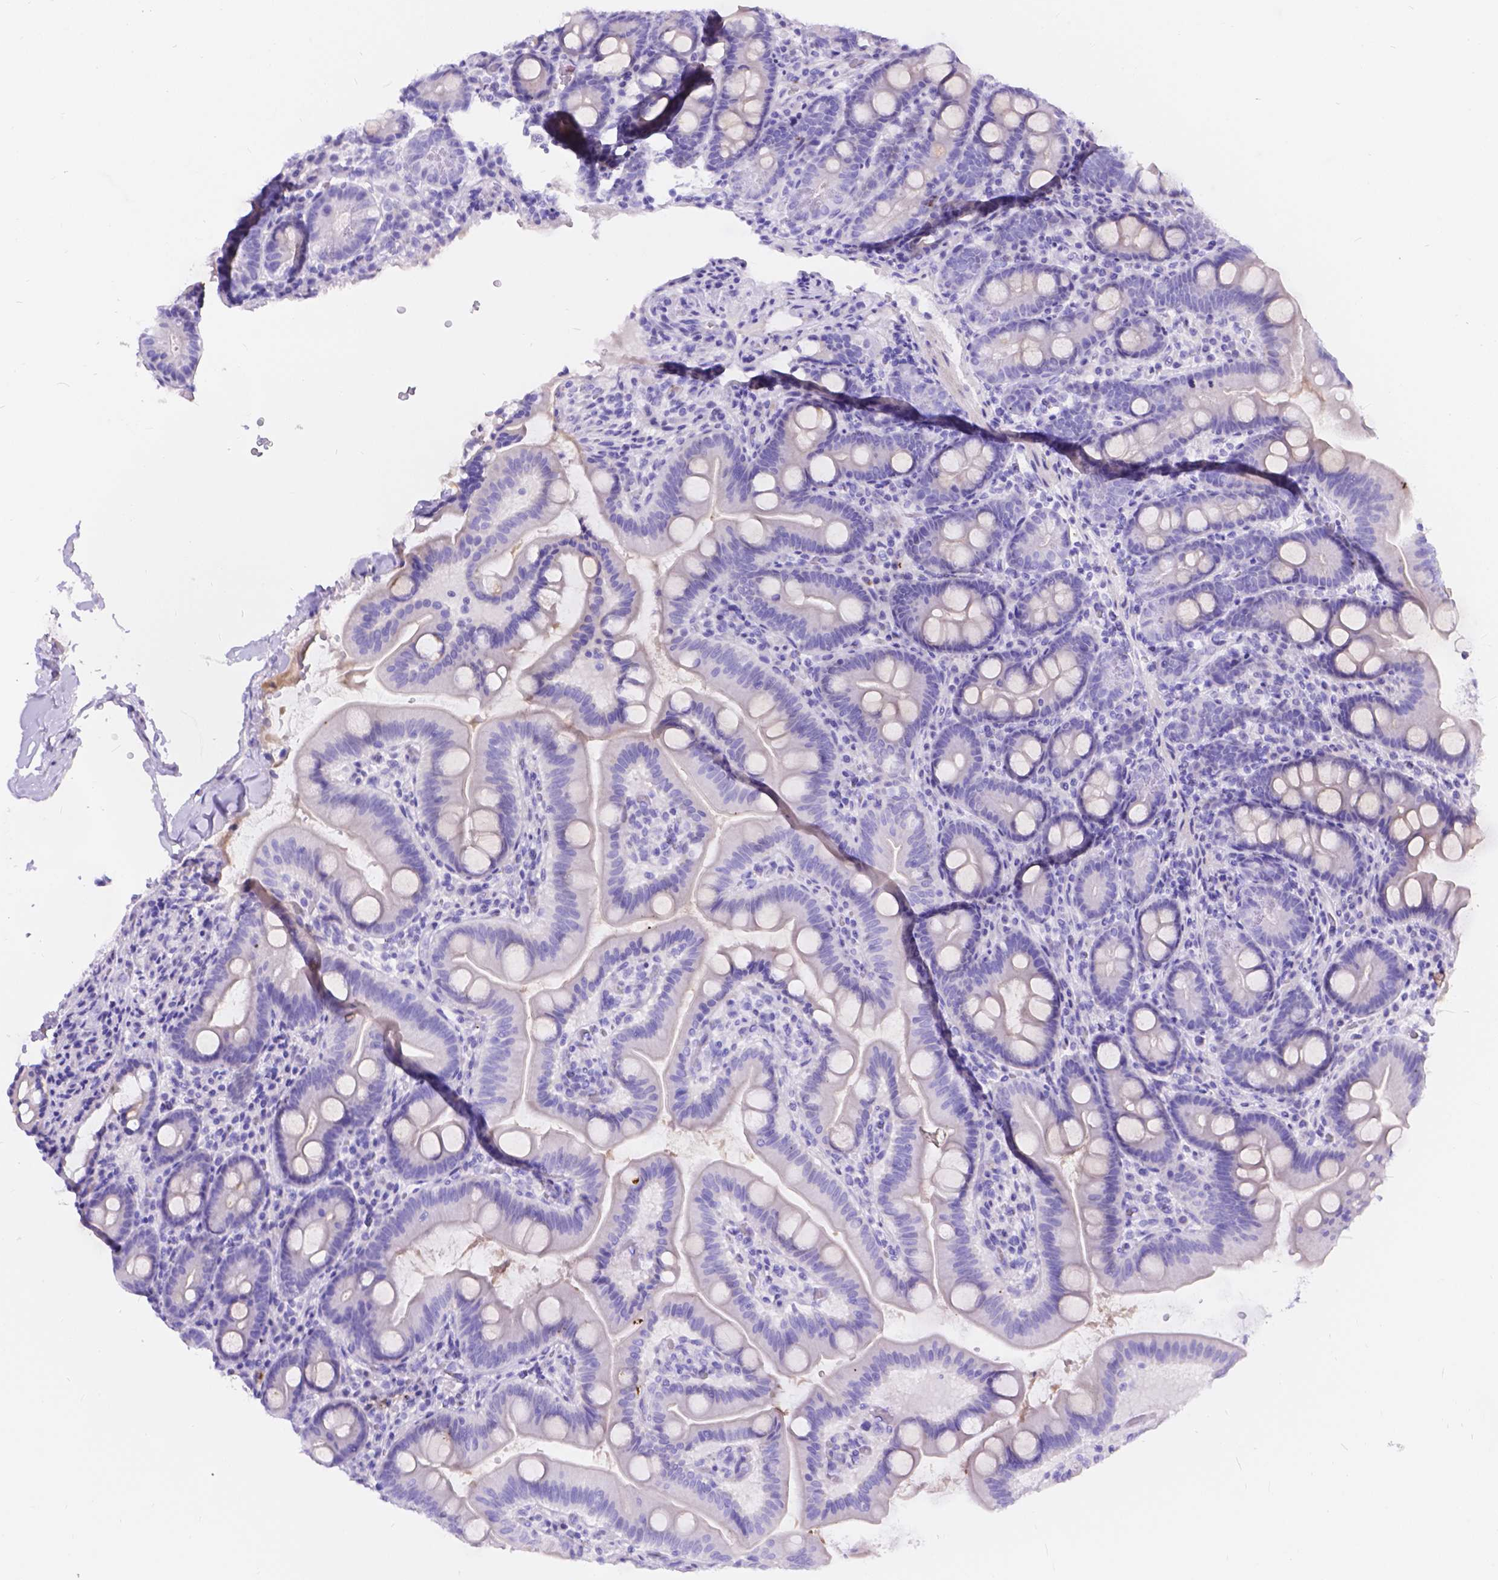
{"staining": {"intensity": "negative", "quantity": "none", "location": "none"}, "tissue": "duodenum", "cell_type": "Glandular cells", "image_type": "normal", "snomed": [{"axis": "morphology", "description": "Normal tissue, NOS"}, {"axis": "topography", "description": "Duodenum"}], "caption": "Glandular cells show no significant protein positivity in benign duodenum. The staining is performed using DAB brown chromogen with nuclei counter-stained in using hematoxylin.", "gene": "KLHL10", "patient": {"sex": "male", "age": 59}}